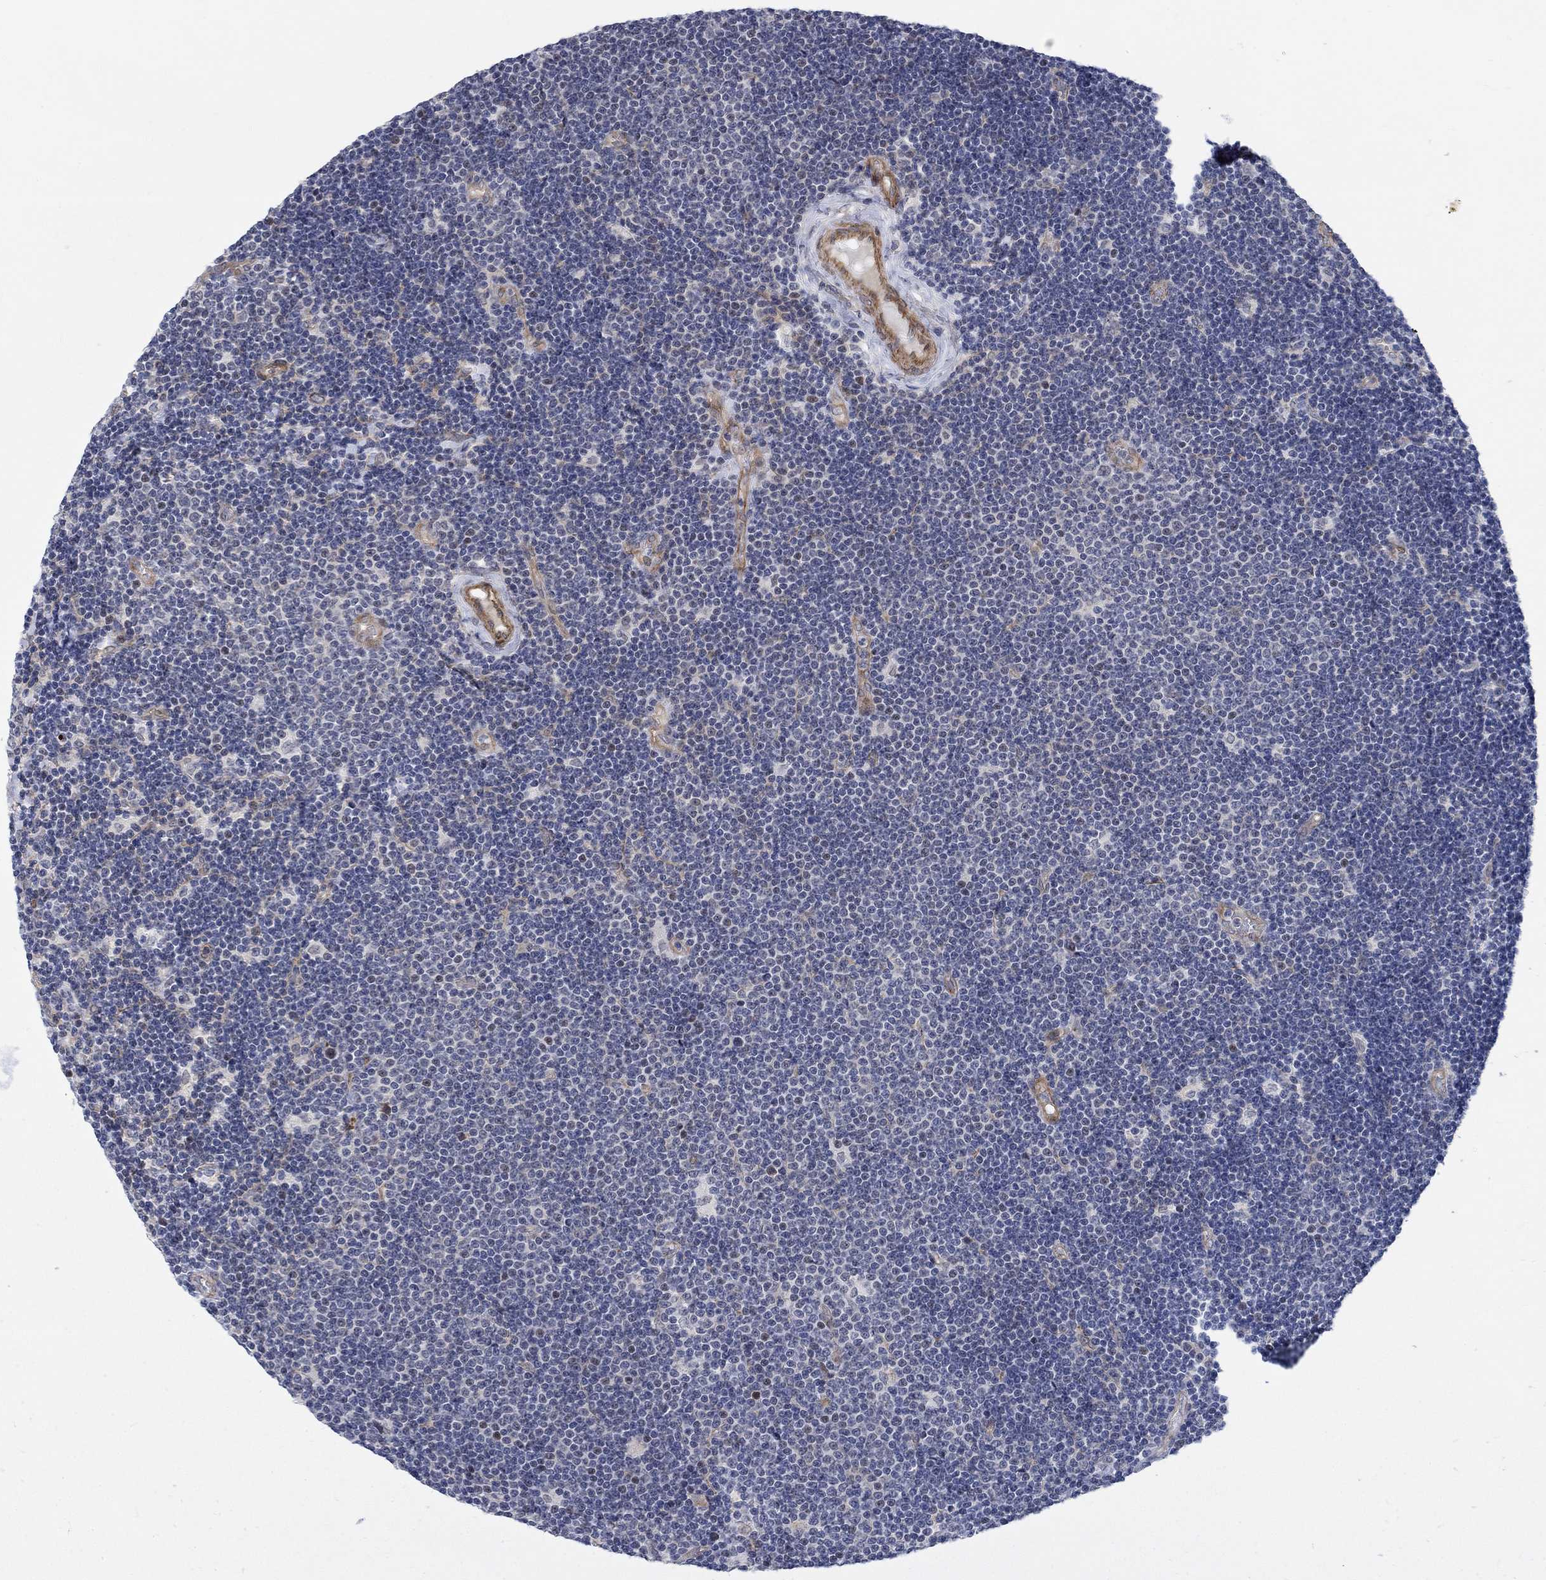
{"staining": {"intensity": "negative", "quantity": "none", "location": "none"}, "tissue": "lymphoma", "cell_type": "Tumor cells", "image_type": "cancer", "snomed": [{"axis": "morphology", "description": "Malignant lymphoma, non-Hodgkin's type, Low grade"}, {"axis": "topography", "description": "Brain"}], "caption": "Tumor cells show no significant protein expression in low-grade malignant lymphoma, non-Hodgkin's type. (DAB IHC, high magnification).", "gene": "KCNH8", "patient": {"sex": "female", "age": 66}}